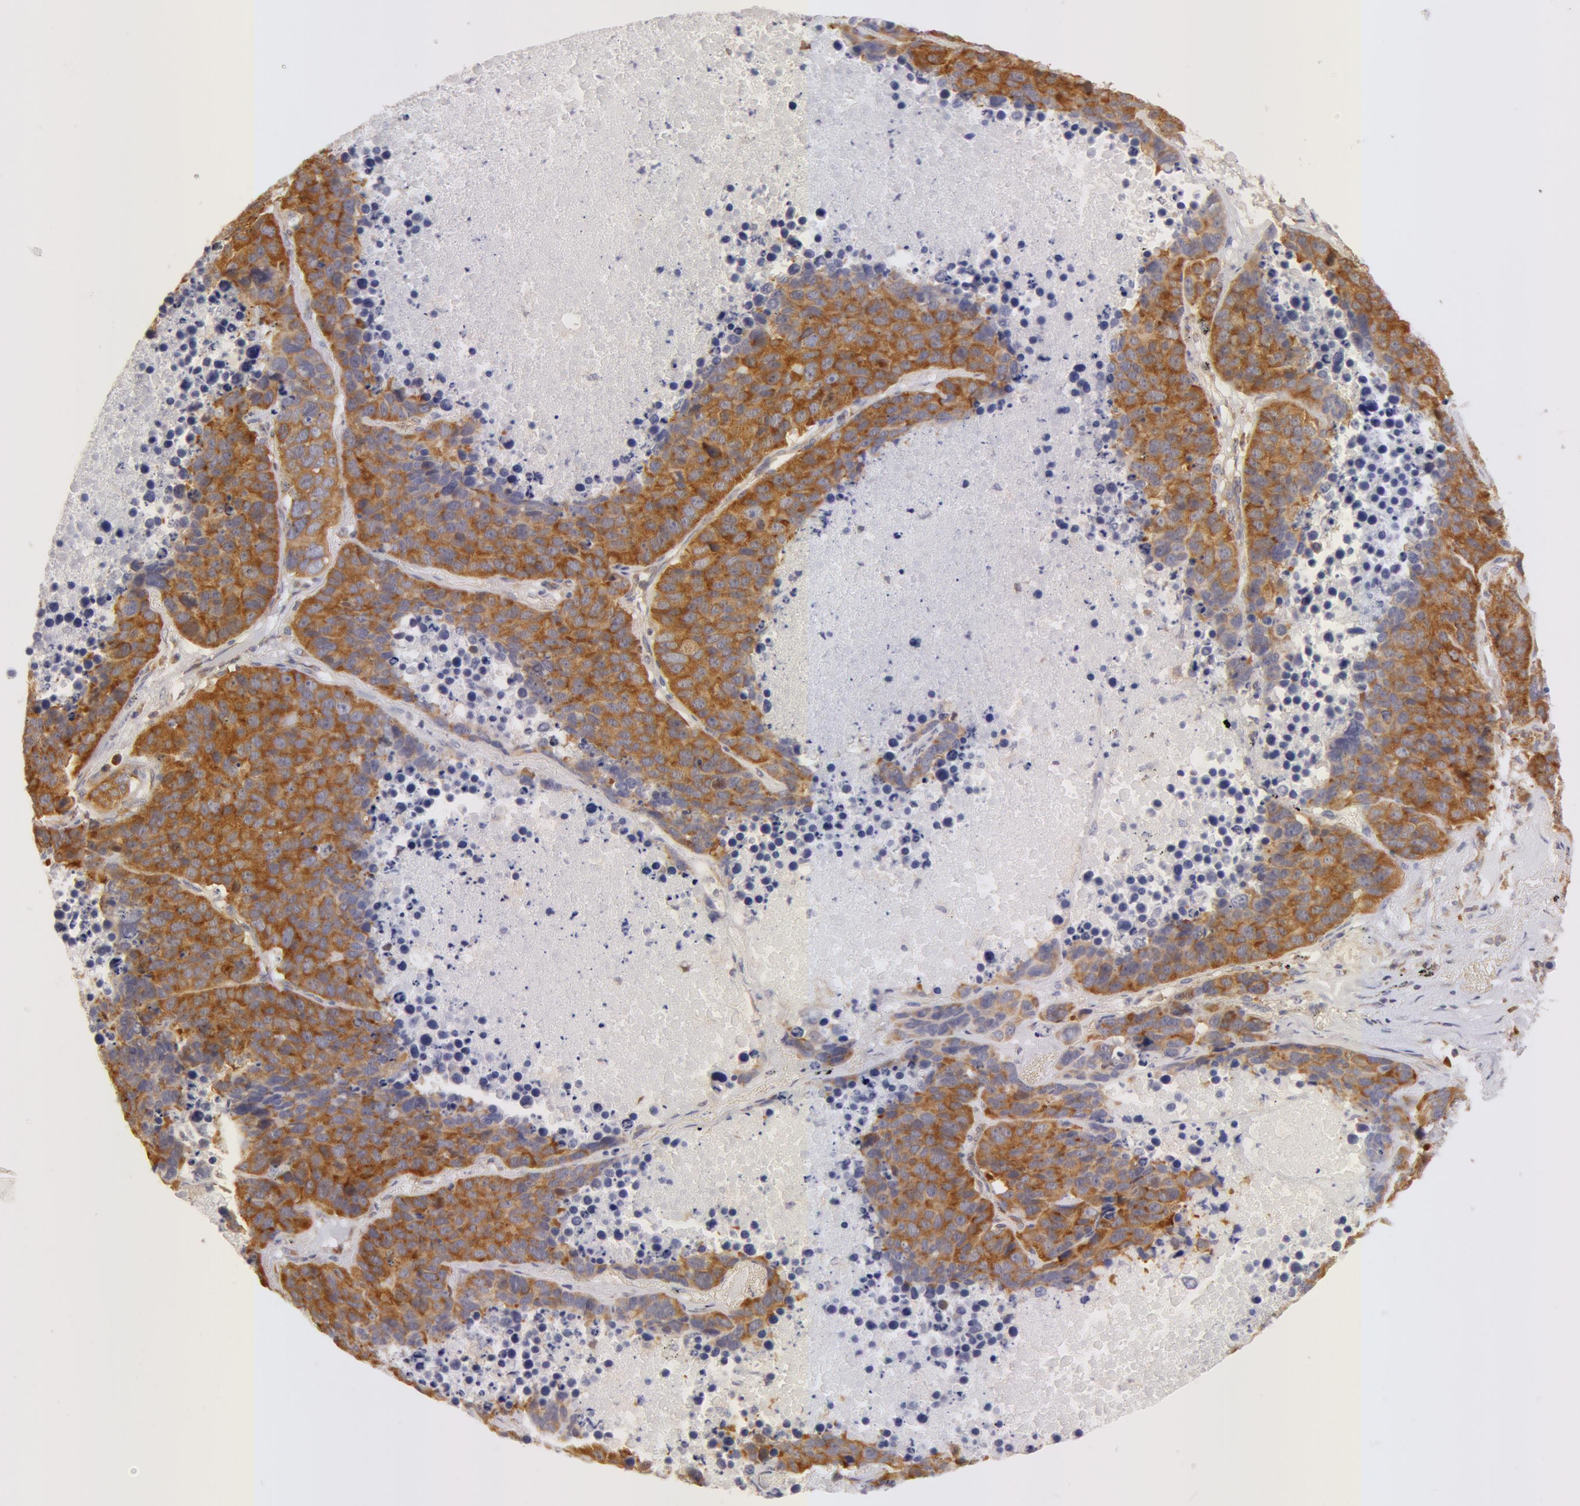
{"staining": {"intensity": "moderate", "quantity": ">75%", "location": "cytoplasmic/membranous"}, "tissue": "lung cancer", "cell_type": "Tumor cells", "image_type": "cancer", "snomed": [{"axis": "morphology", "description": "Carcinoid, malignant, NOS"}, {"axis": "topography", "description": "Lung"}], "caption": "IHC staining of carcinoid (malignant) (lung), which shows medium levels of moderate cytoplasmic/membranous staining in approximately >75% of tumor cells indicating moderate cytoplasmic/membranous protein expression. The staining was performed using DAB (brown) for protein detection and nuclei were counterstained in hematoxylin (blue).", "gene": "DDX3Y", "patient": {"sex": "male", "age": 60}}